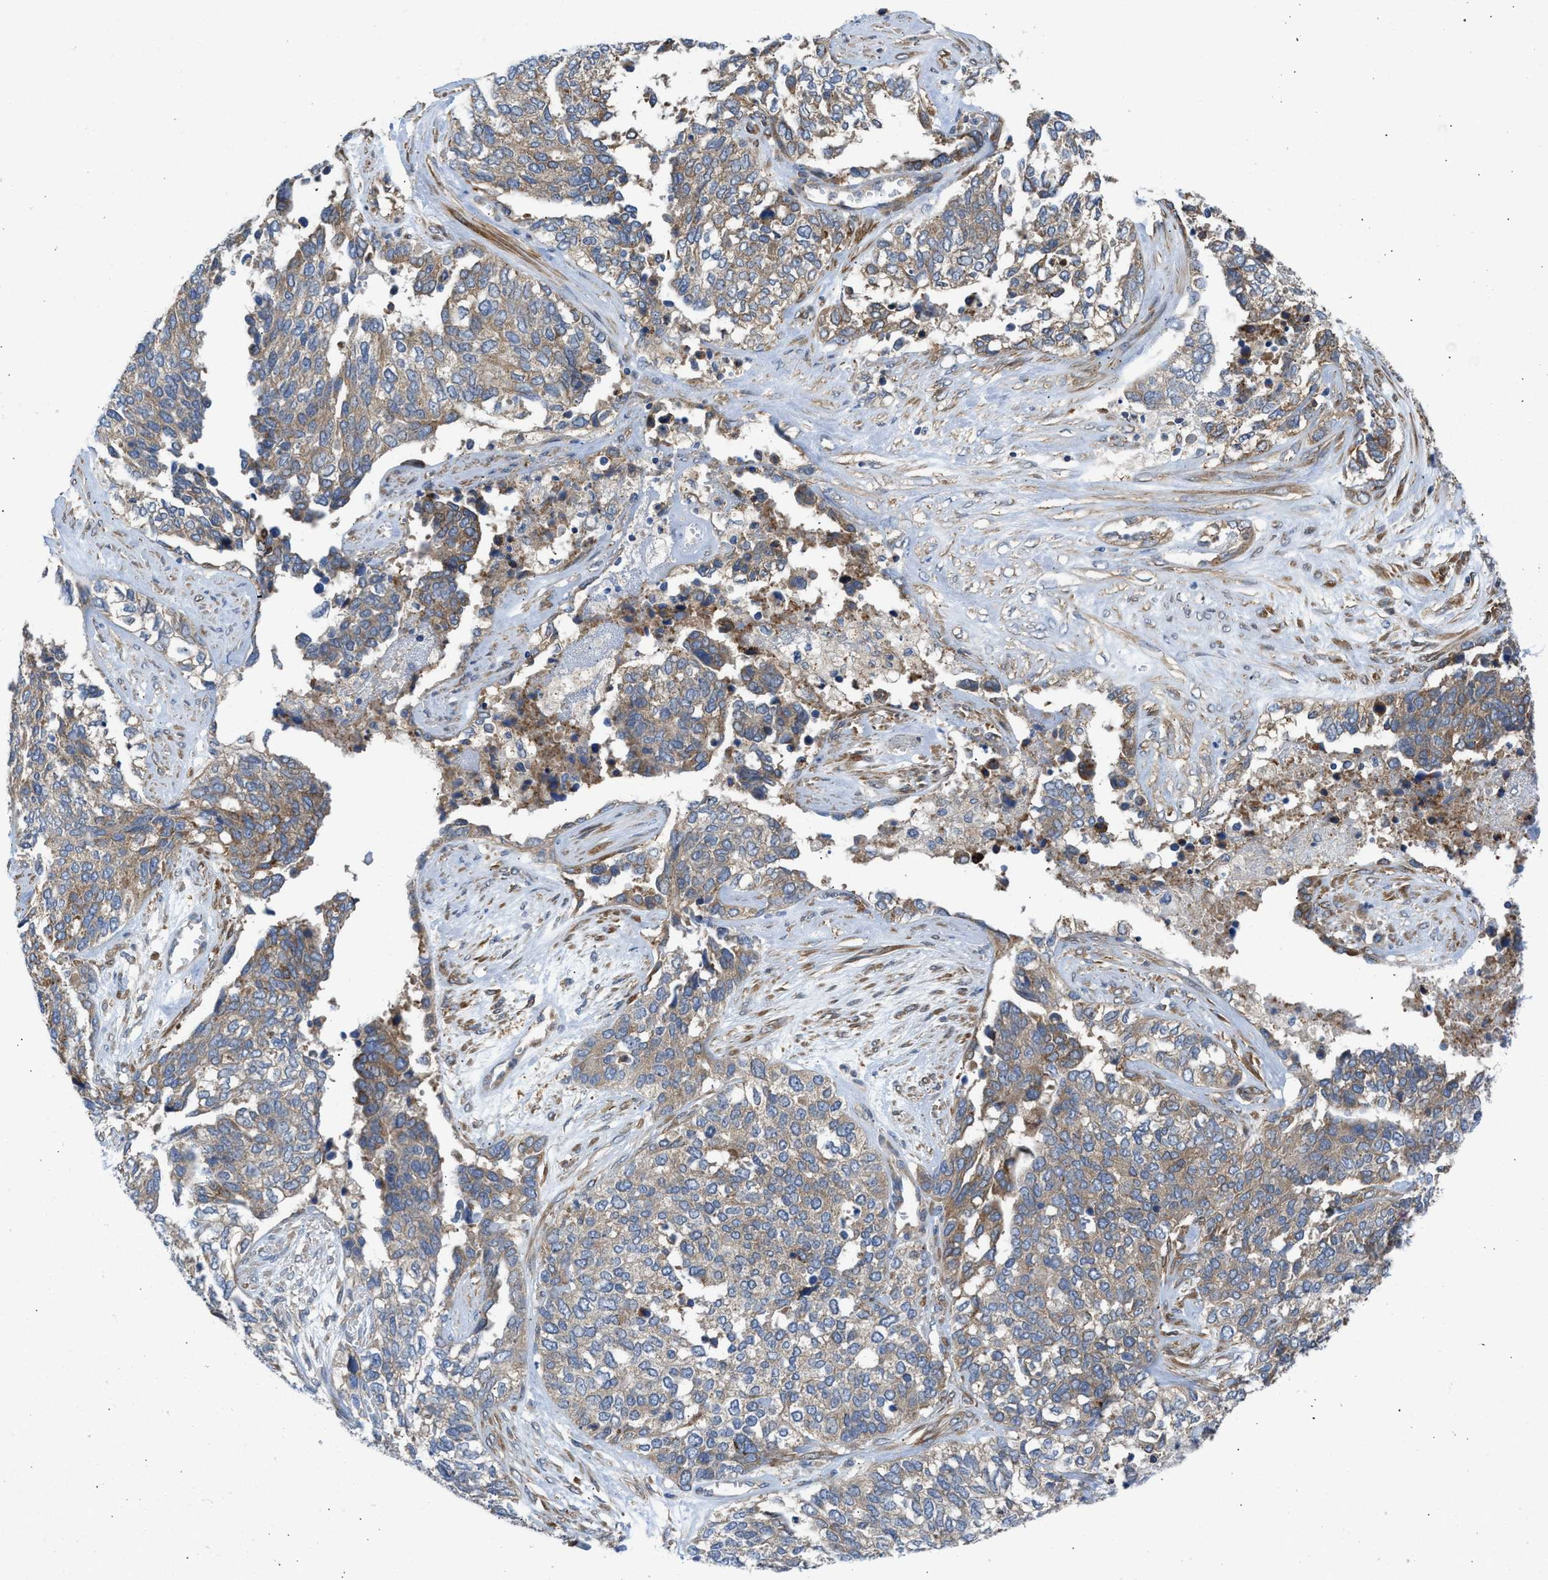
{"staining": {"intensity": "moderate", "quantity": ">75%", "location": "cytoplasmic/membranous"}, "tissue": "ovarian cancer", "cell_type": "Tumor cells", "image_type": "cancer", "snomed": [{"axis": "morphology", "description": "Cystadenocarcinoma, serous, NOS"}, {"axis": "topography", "description": "Ovary"}], "caption": "The micrograph reveals immunohistochemical staining of ovarian cancer. There is moderate cytoplasmic/membranous positivity is seen in about >75% of tumor cells.", "gene": "CHKB", "patient": {"sex": "female", "age": 44}}